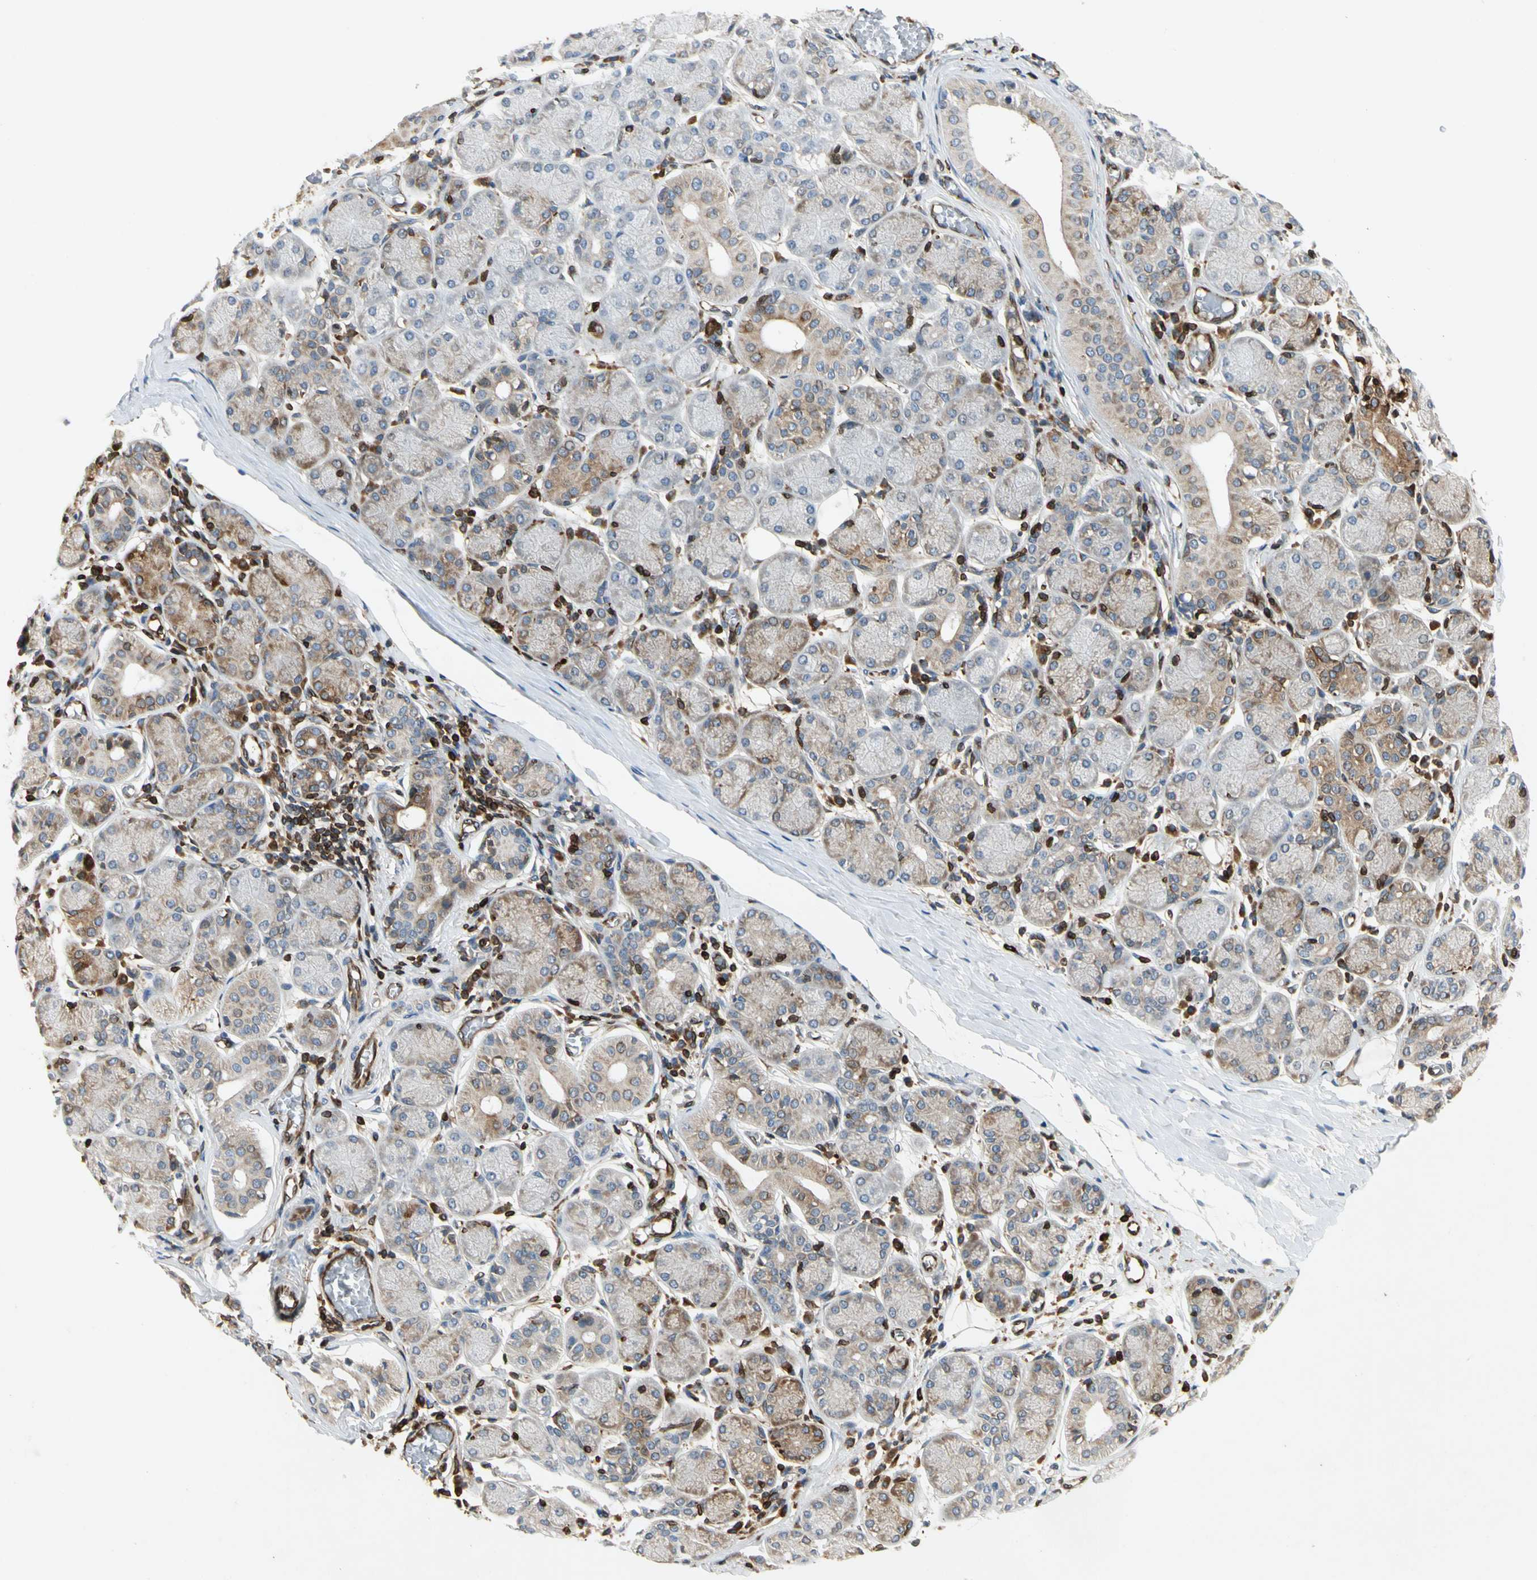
{"staining": {"intensity": "moderate", "quantity": "25%-75%", "location": "cytoplasmic/membranous"}, "tissue": "salivary gland", "cell_type": "Glandular cells", "image_type": "normal", "snomed": [{"axis": "morphology", "description": "Normal tissue, NOS"}, {"axis": "topography", "description": "Salivary gland"}], "caption": "High-magnification brightfield microscopy of benign salivary gland stained with DAB (brown) and counterstained with hematoxylin (blue). glandular cells exhibit moderate cytoplasmic/membranous staining is seen in approximately25%-75% of cells.", "gene": "TAPBP", "patient": {"sex": "female", "age": 24}}